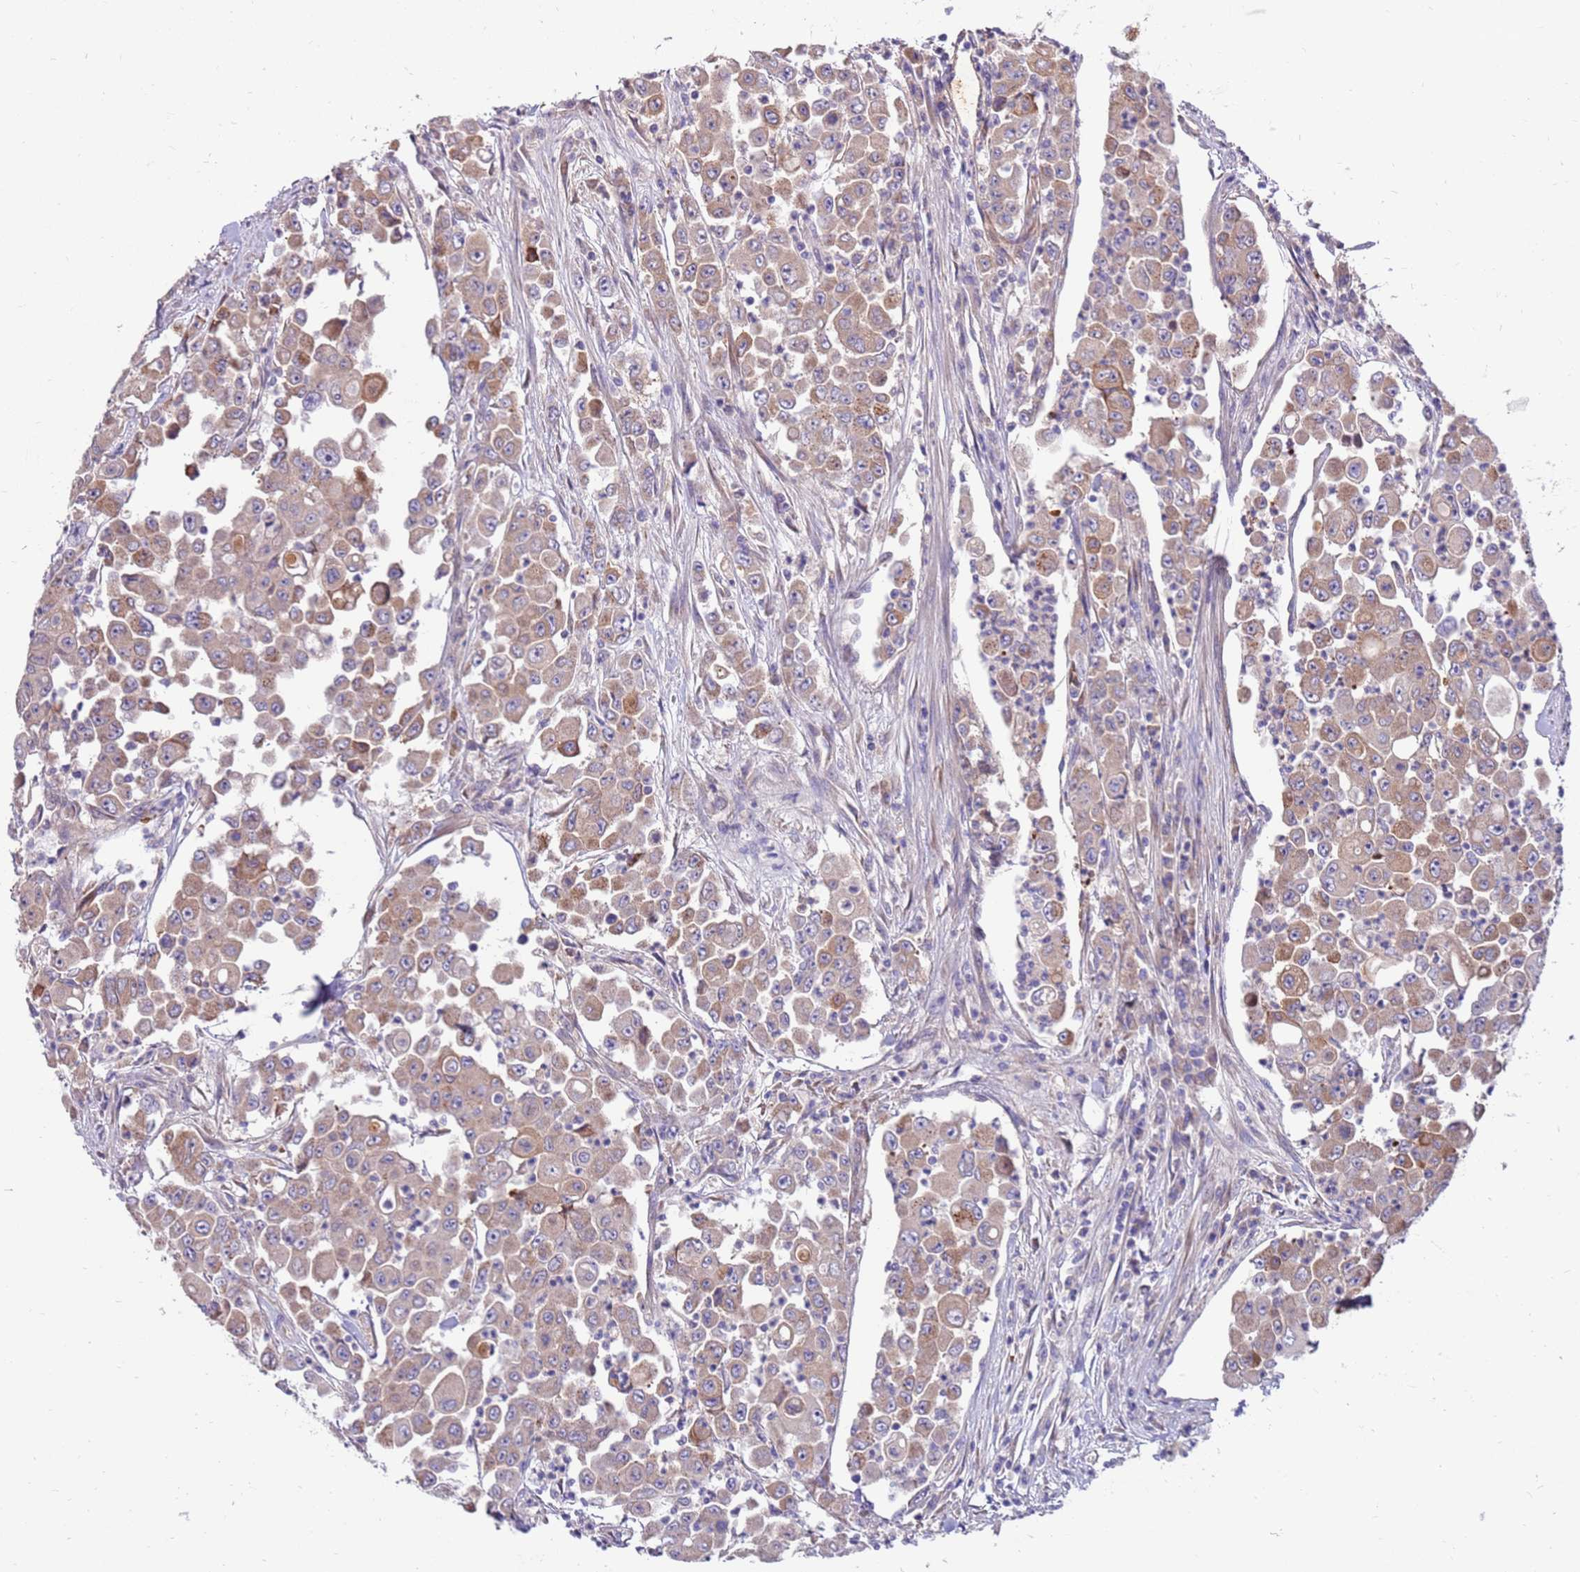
{"staining": {"intensity": "moderate", "quantity": "<25%", "location": "cytoplasmic/membranous"}, "tissue": "colorectal cancer", "cell_type": "Tumor cells", "image_type": "cancer", "snomed": [{"axis": "morphology", "description": "Adenocarcinoma, NOS"}, {"axis": "topography", "description": "Colon"}], "caption": "Protein staining of colorectal adenocarcinoma tissue shows moderate cytoplasmic/membranous staining in approximately <25% of tumor cells.", "gene": "SLC44A4", "patient": {"sex": "male", "age": 51}}